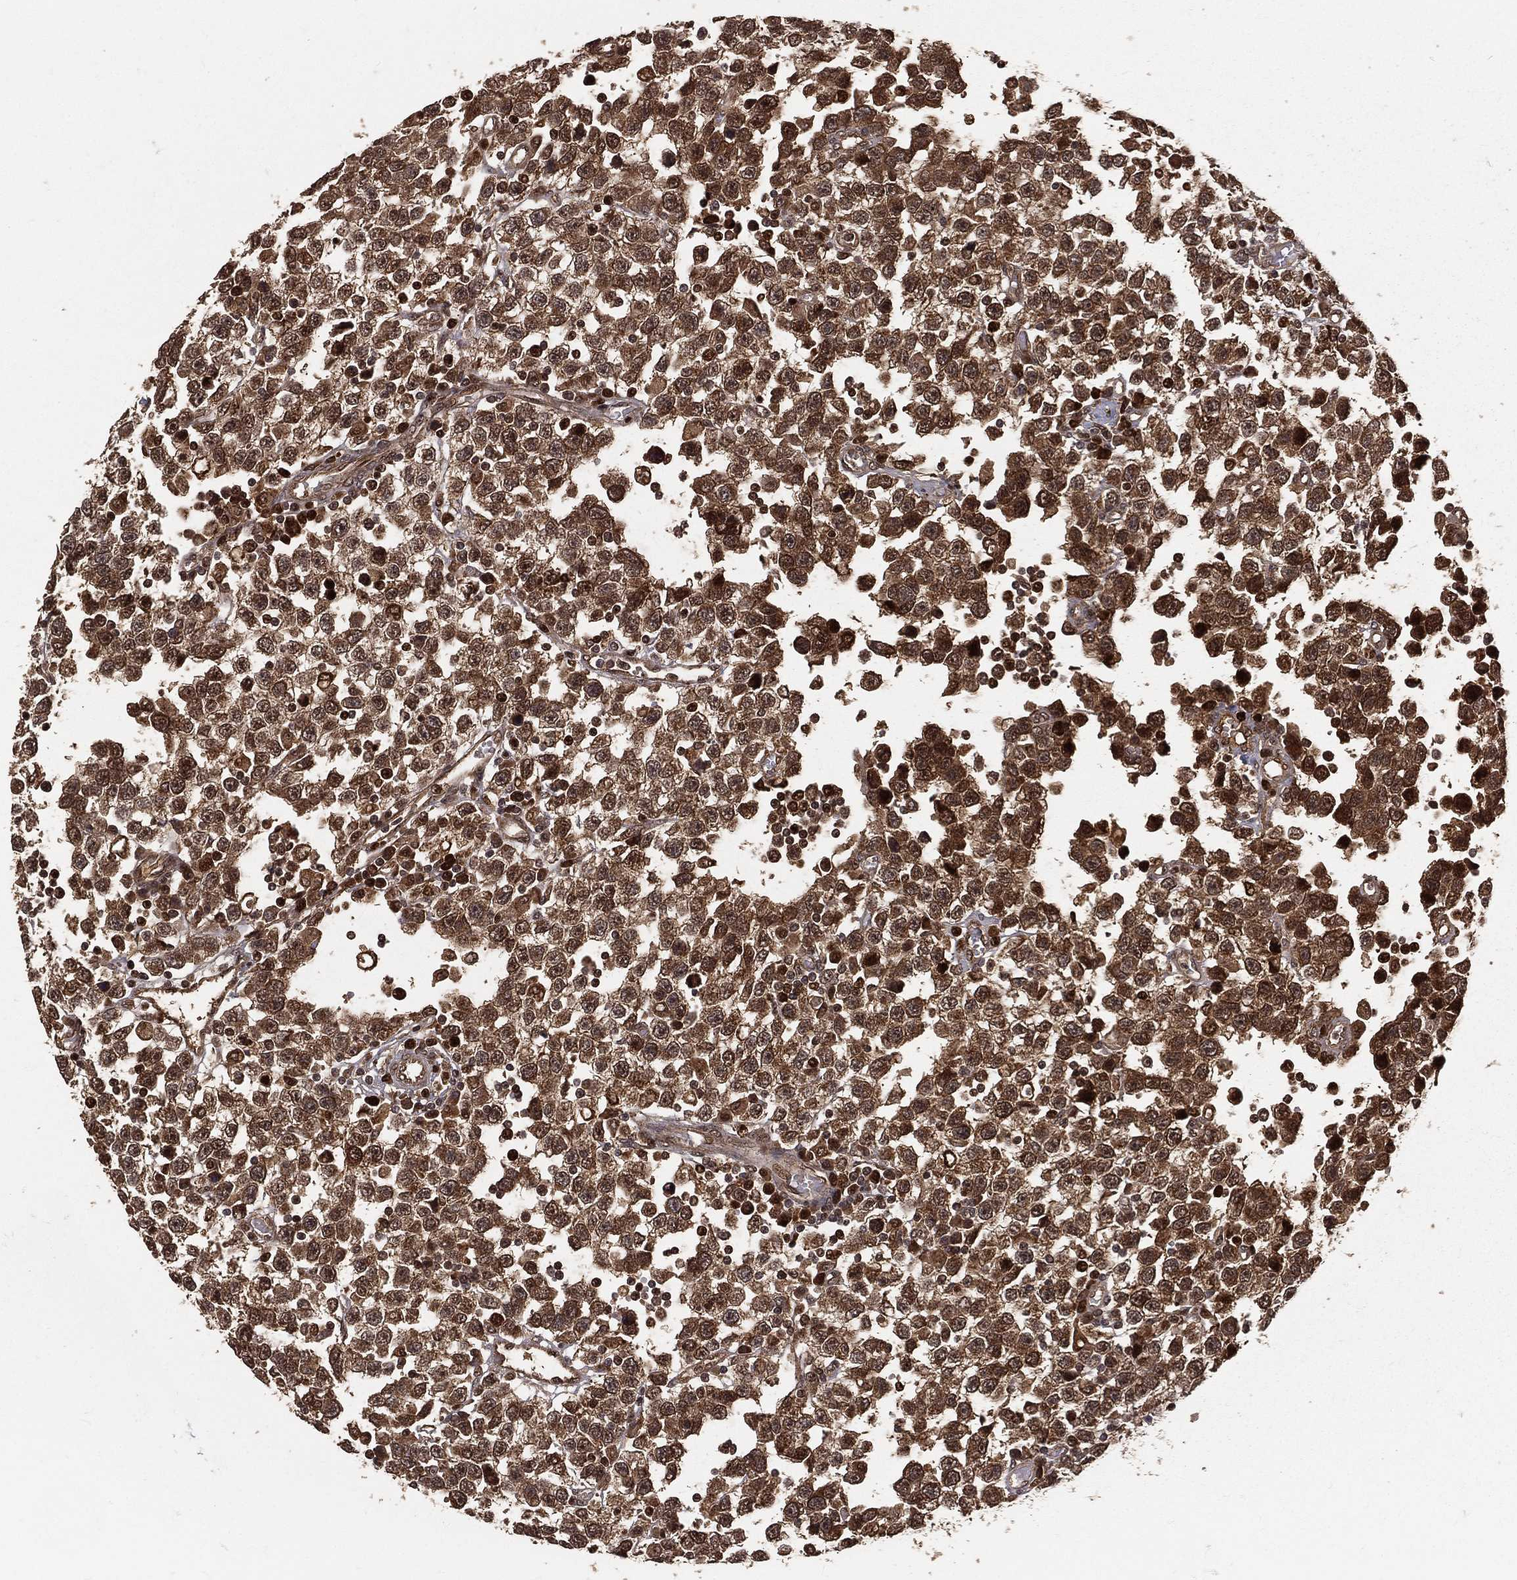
{"staining": {"intensity": "moderate", "quantity": ">75%", "location": "cytoplasmic/membranous,nuclear"}, "tissue": "testis cancer", "cell_type": "Tumor cells", "image_type": "cancer", "snomed": [{"axis": "morphology", "description": "Seminoma, NOS"}, {"axis": "topography", "description": "Testis"}], "caption": "This photomicrograph displays immunohistochemistry (IHC) staining of human testis seminoma, with medium moderate cytoplasmic/membranous and nuclear expression in approximately >75% of tumor cells.", "gene": "MAPK1", "patient": {"sex": "male", "age": 34}}